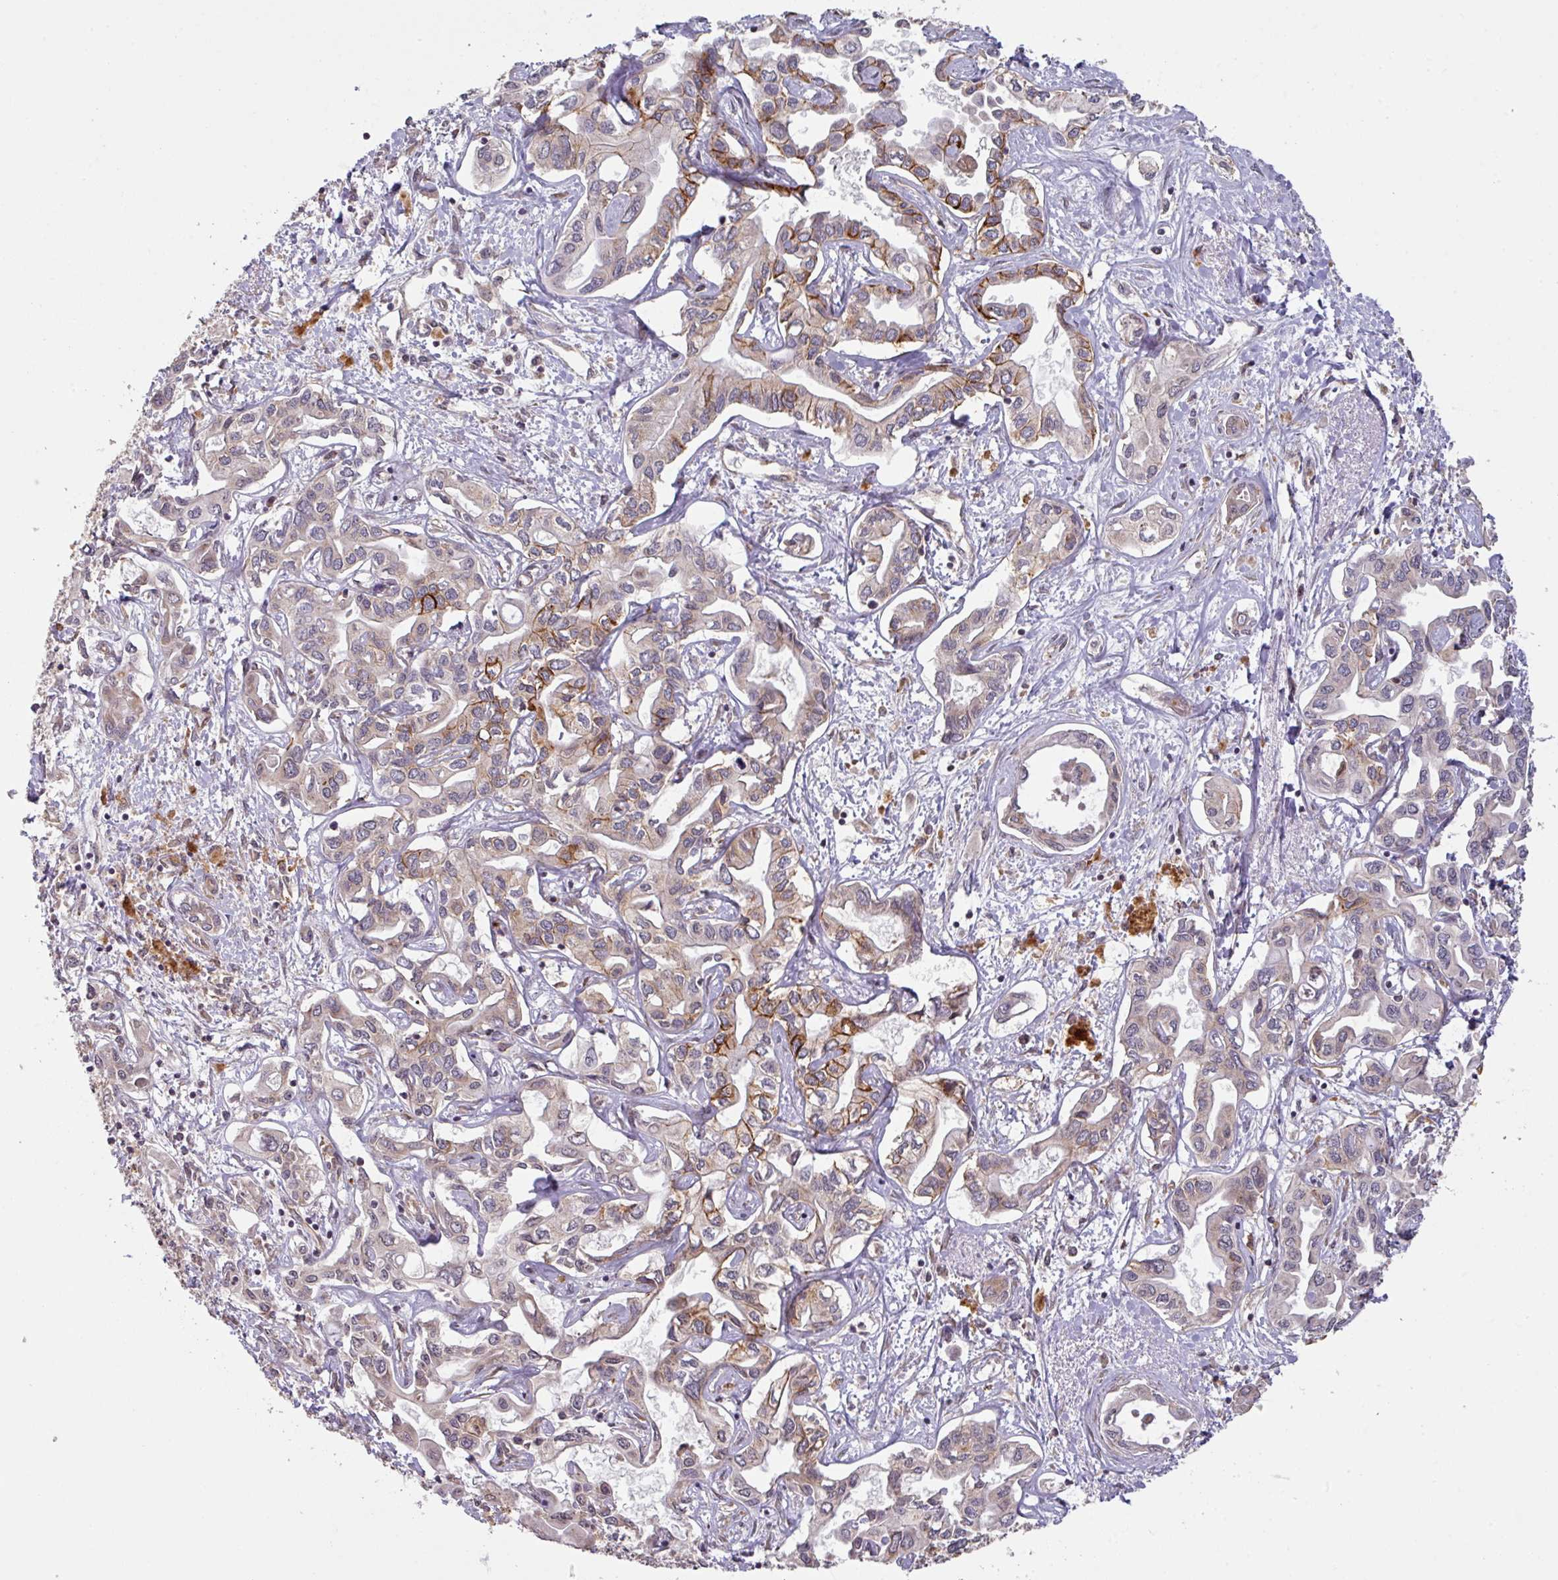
{"staining": {"intensity": "moderate", "quantity": "25%-75%", "location": "cytoplasmic/membranous"}, "tissue": "liver cancer", "cell_type": "Tumor cells", "image_type": "cancer", "snomed": [{"axis": "morphology", "description": "Cholangiocarcinoma"}, {"axis": "topography", "description": "Liver"}], "caption": "Immunohistochemistry (DAB) staining of human liver cholangiocarcinoma exhibits moderate cytoplasmic/membranous protein expression in approximately 25%-75% of tumor cells.", "gene": "CYFIP2", "patient": {"sex": "female", "age": 64}}